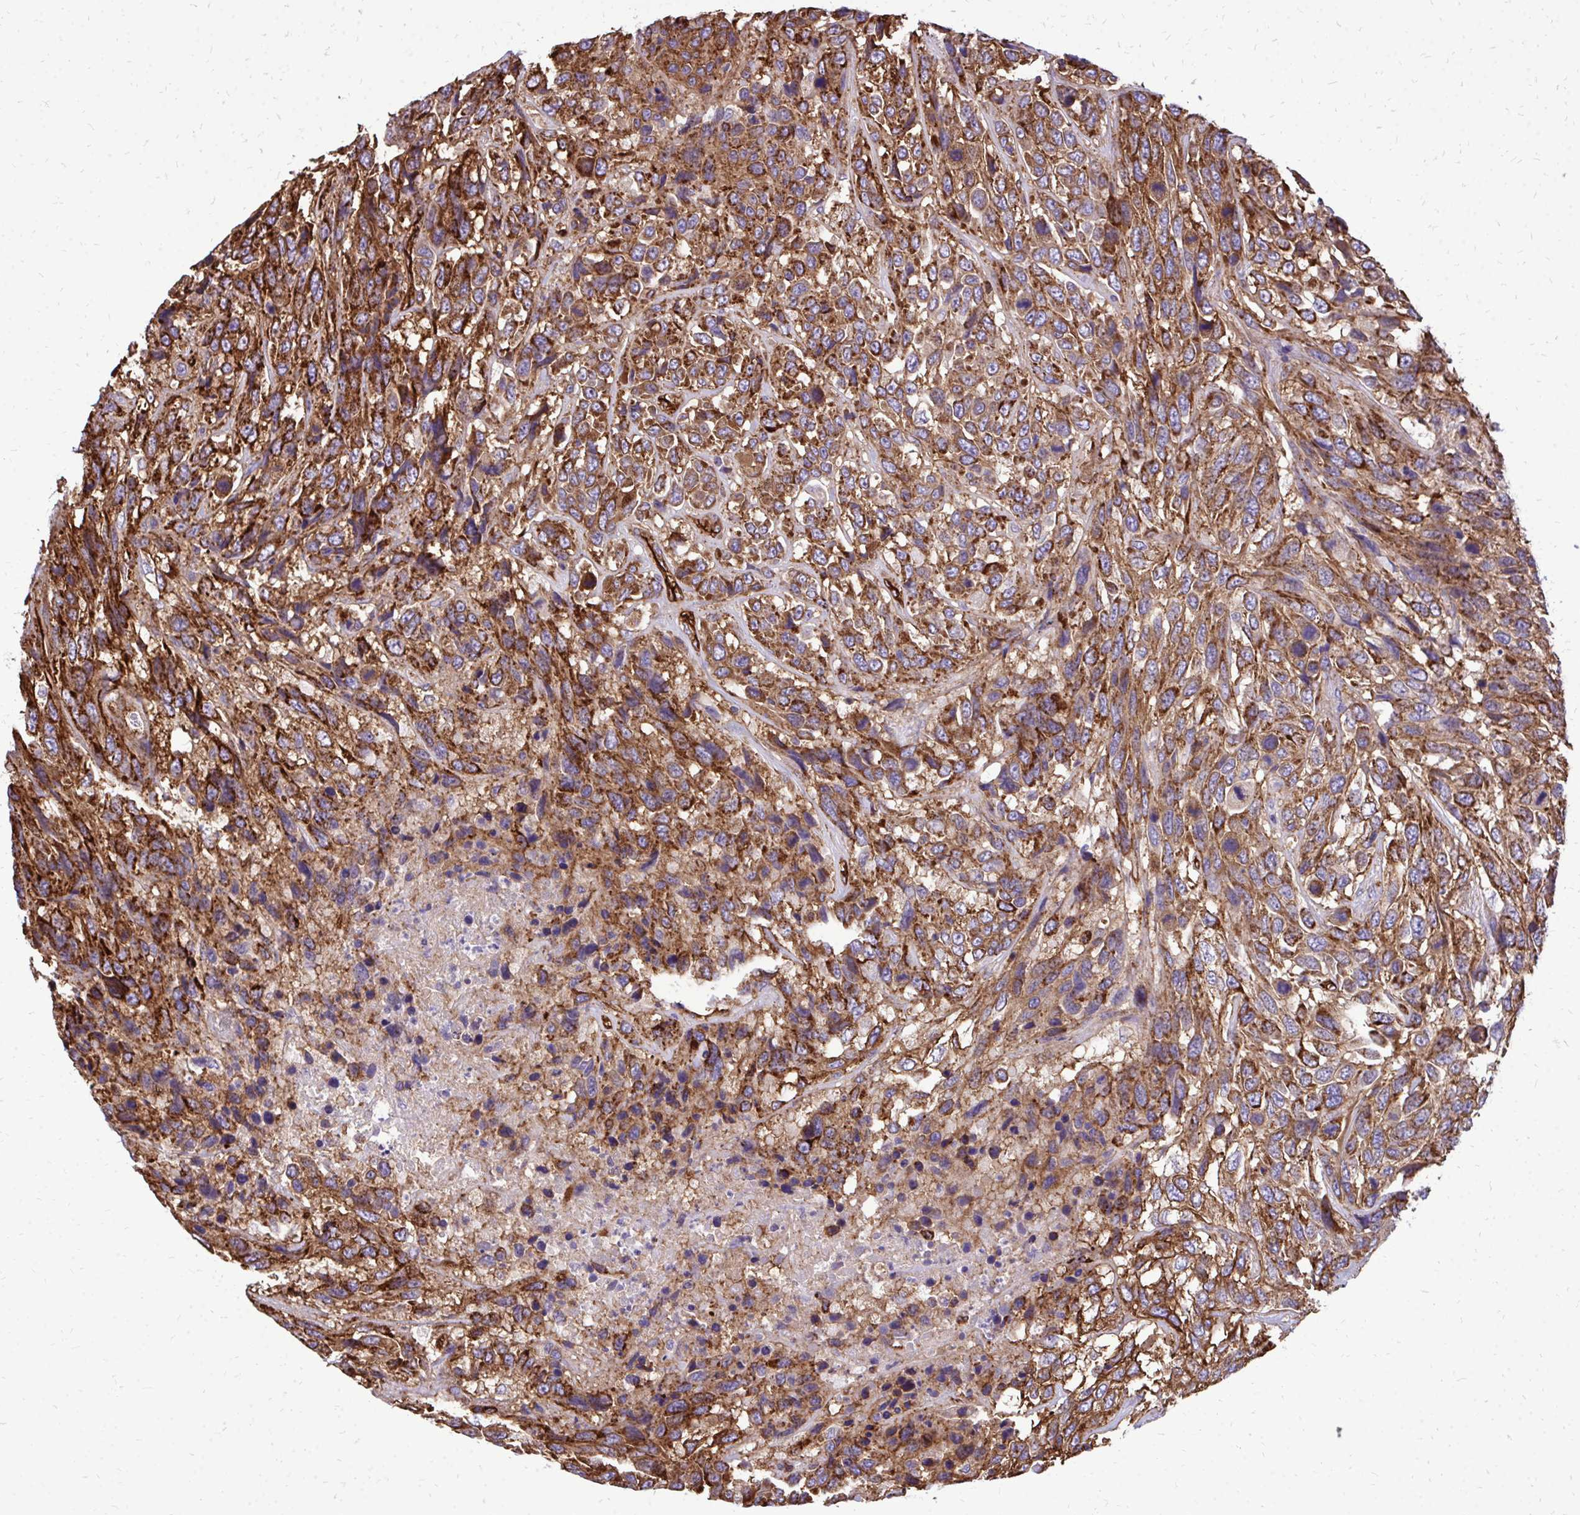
{"staining": {"intensity": "moderate", "quantity": ">75%", "location": "cytoplasmic/membranous"}, "tissue": "urothelial cancer", "cell_type": "Tumor cells", "image_type": "cancer", "snomed": [{"axis": "morphology", "description": "Urothelial carcinoma, High grade"}, {"axis": "topography", "description": "Urinary bladder"}], "caption": "Protein staining by IHC shows moderate cytoplasmic/membranous staining in approximately >75% of tumor cells in urothelial cancer.", "gene": "MARCKSL1", "patient": {"sex": "female", "age": 70}}